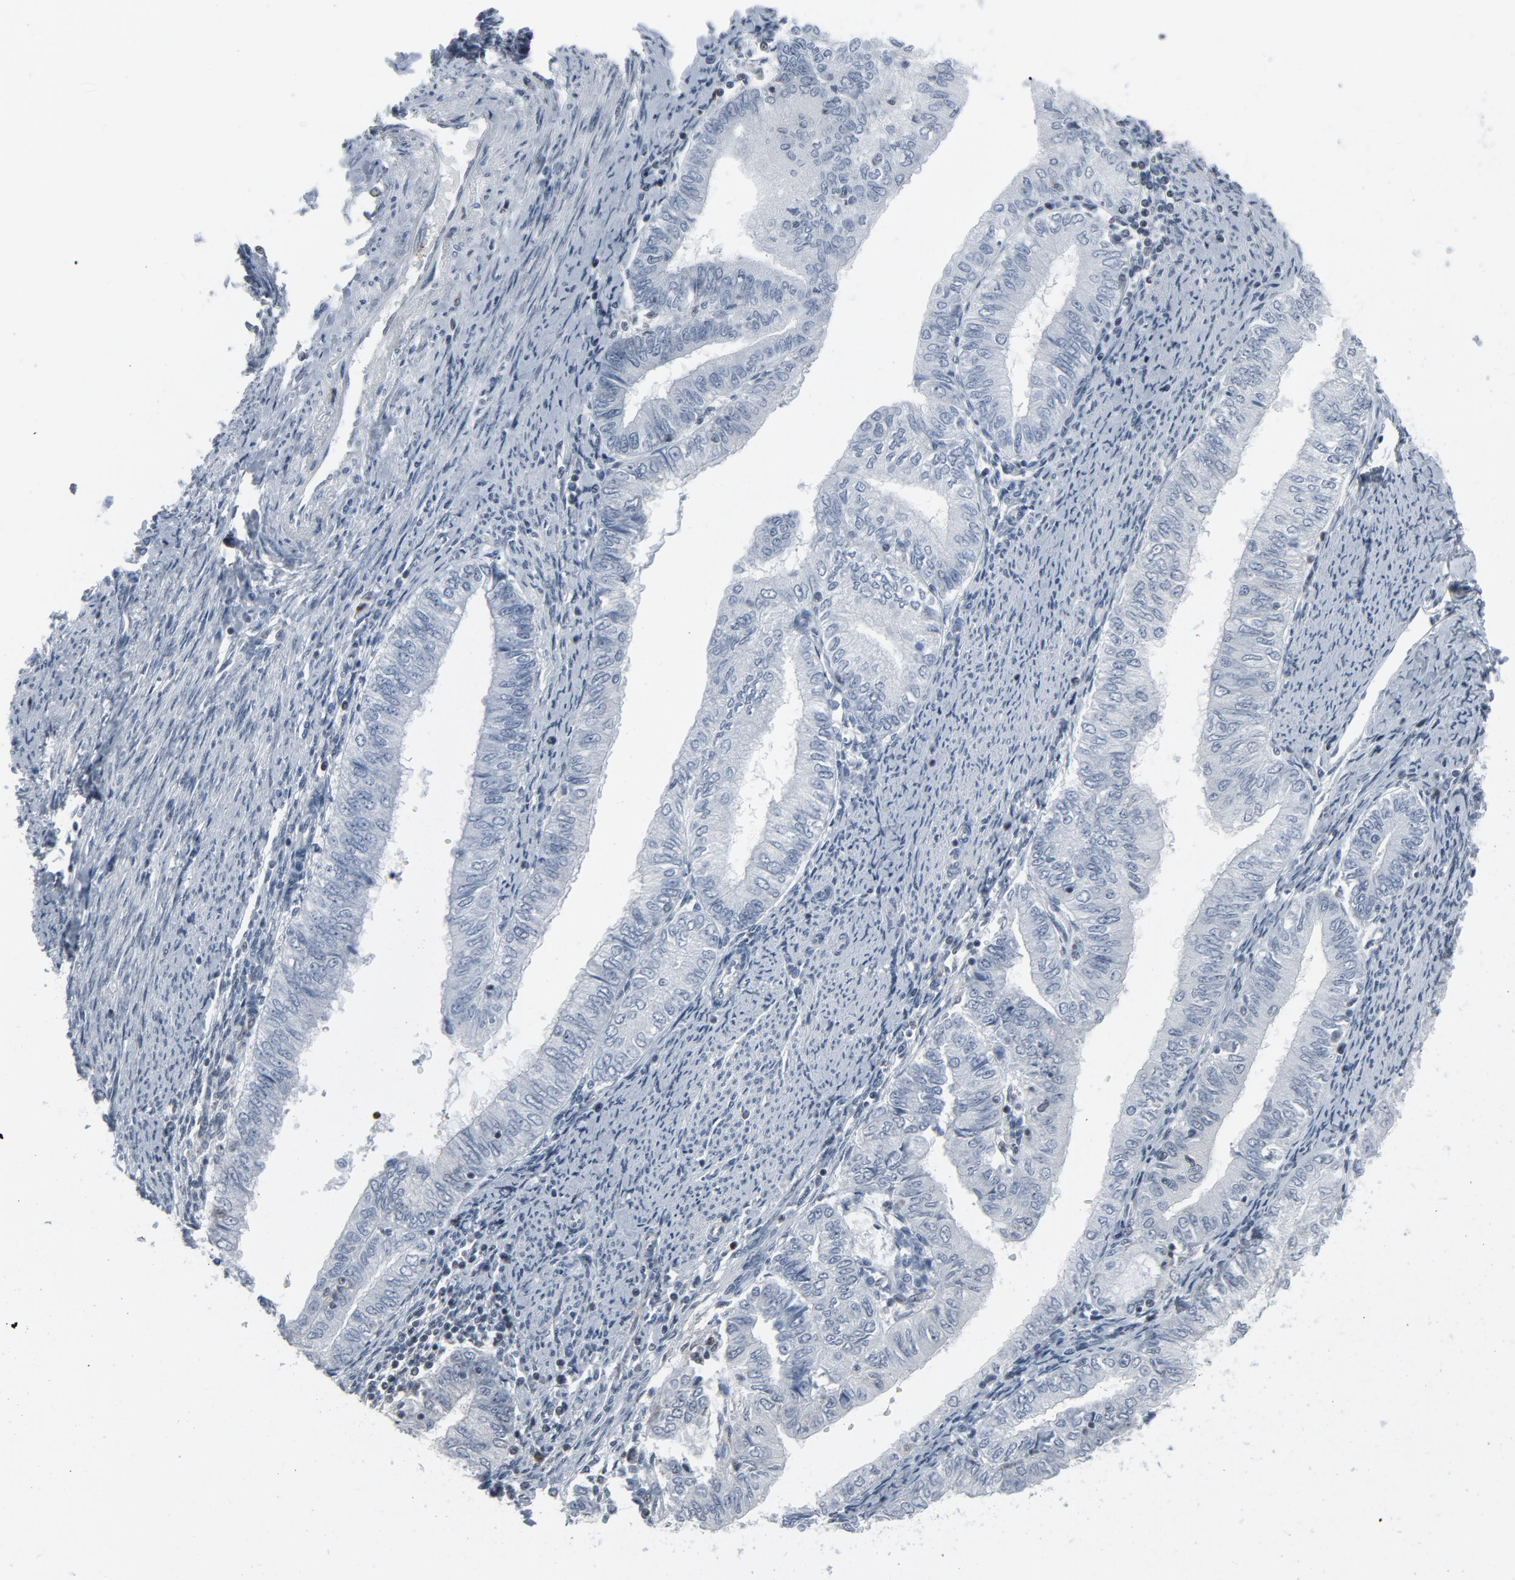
{"staining": {"intensity": "negative", "quantity": "none", "location": "none"}, "tissue": "endometrial cancer", "cell_type": "Tumor cells", "image_type": "cancer", "snomed": [{"axis": "morphology", "description": "Adenocarcinoma, NOS"}, {"axis": "topography", "description": "Endometrium"}], "caption": "Protein analysis of endometrial cancer (adenocarcinoma) reveals no significant staining in tumor cells.", "gene": "STAT5A", "patient": {"sex": "female", "age": 66}}